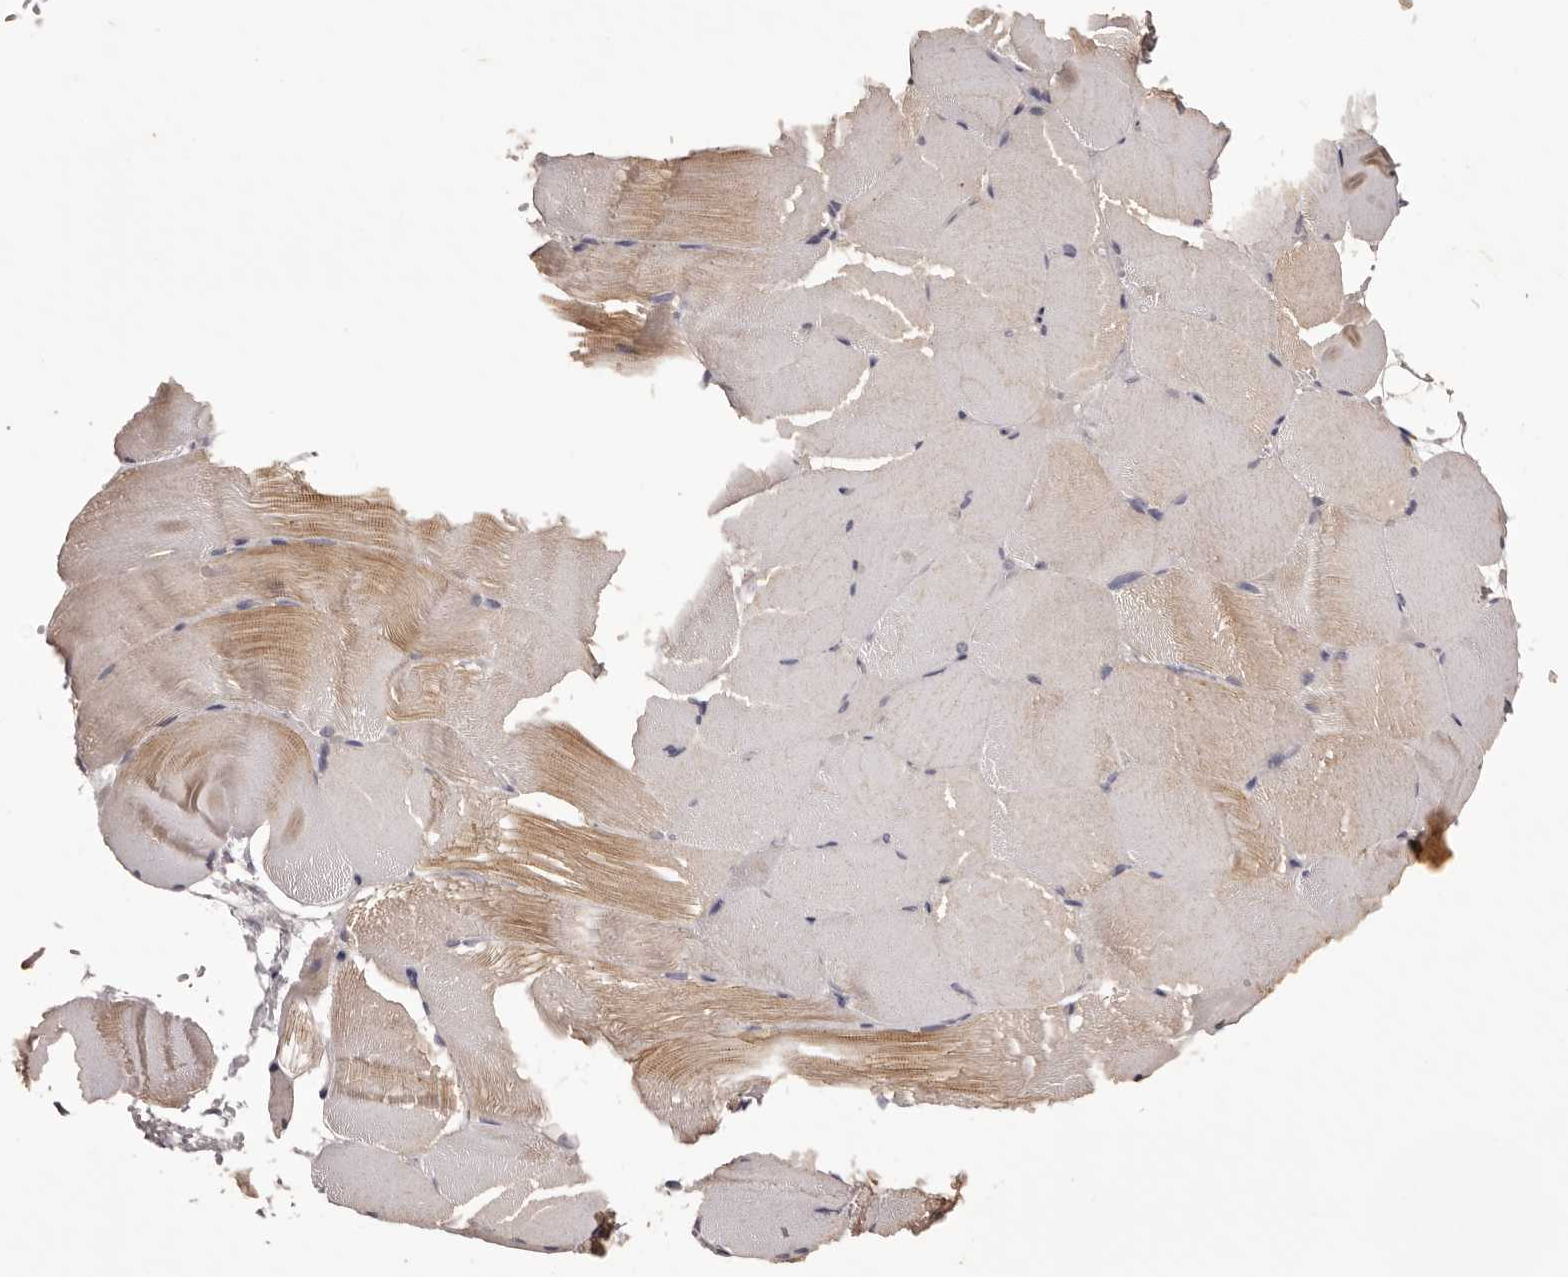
{"staining": {"intensity": "moderate", "quantity": "25%-75%", "location": "cytoplasmic/membranous"}, "tissue": "skeletal muscle", "cell_type": "Myocytes", "image_type": "normal", "snomed": [{"axis": "morphology", "description": "Normal tissue, NOS"}, {"axis": "topography", "description": "Skeletal muscle"}, {"axis": "topography", "description": "Parathyroid gland"}], "caption": "Moderate cytoplasmic/membranous protein positivity is seen in approximately 25%-75% of myocytes in skeletal muscle. (brown staining indicates protein expression, while blue staining denotes nuclei).", "gene": "ETNK1", "patient": {"sex": "female", "age": 37}}